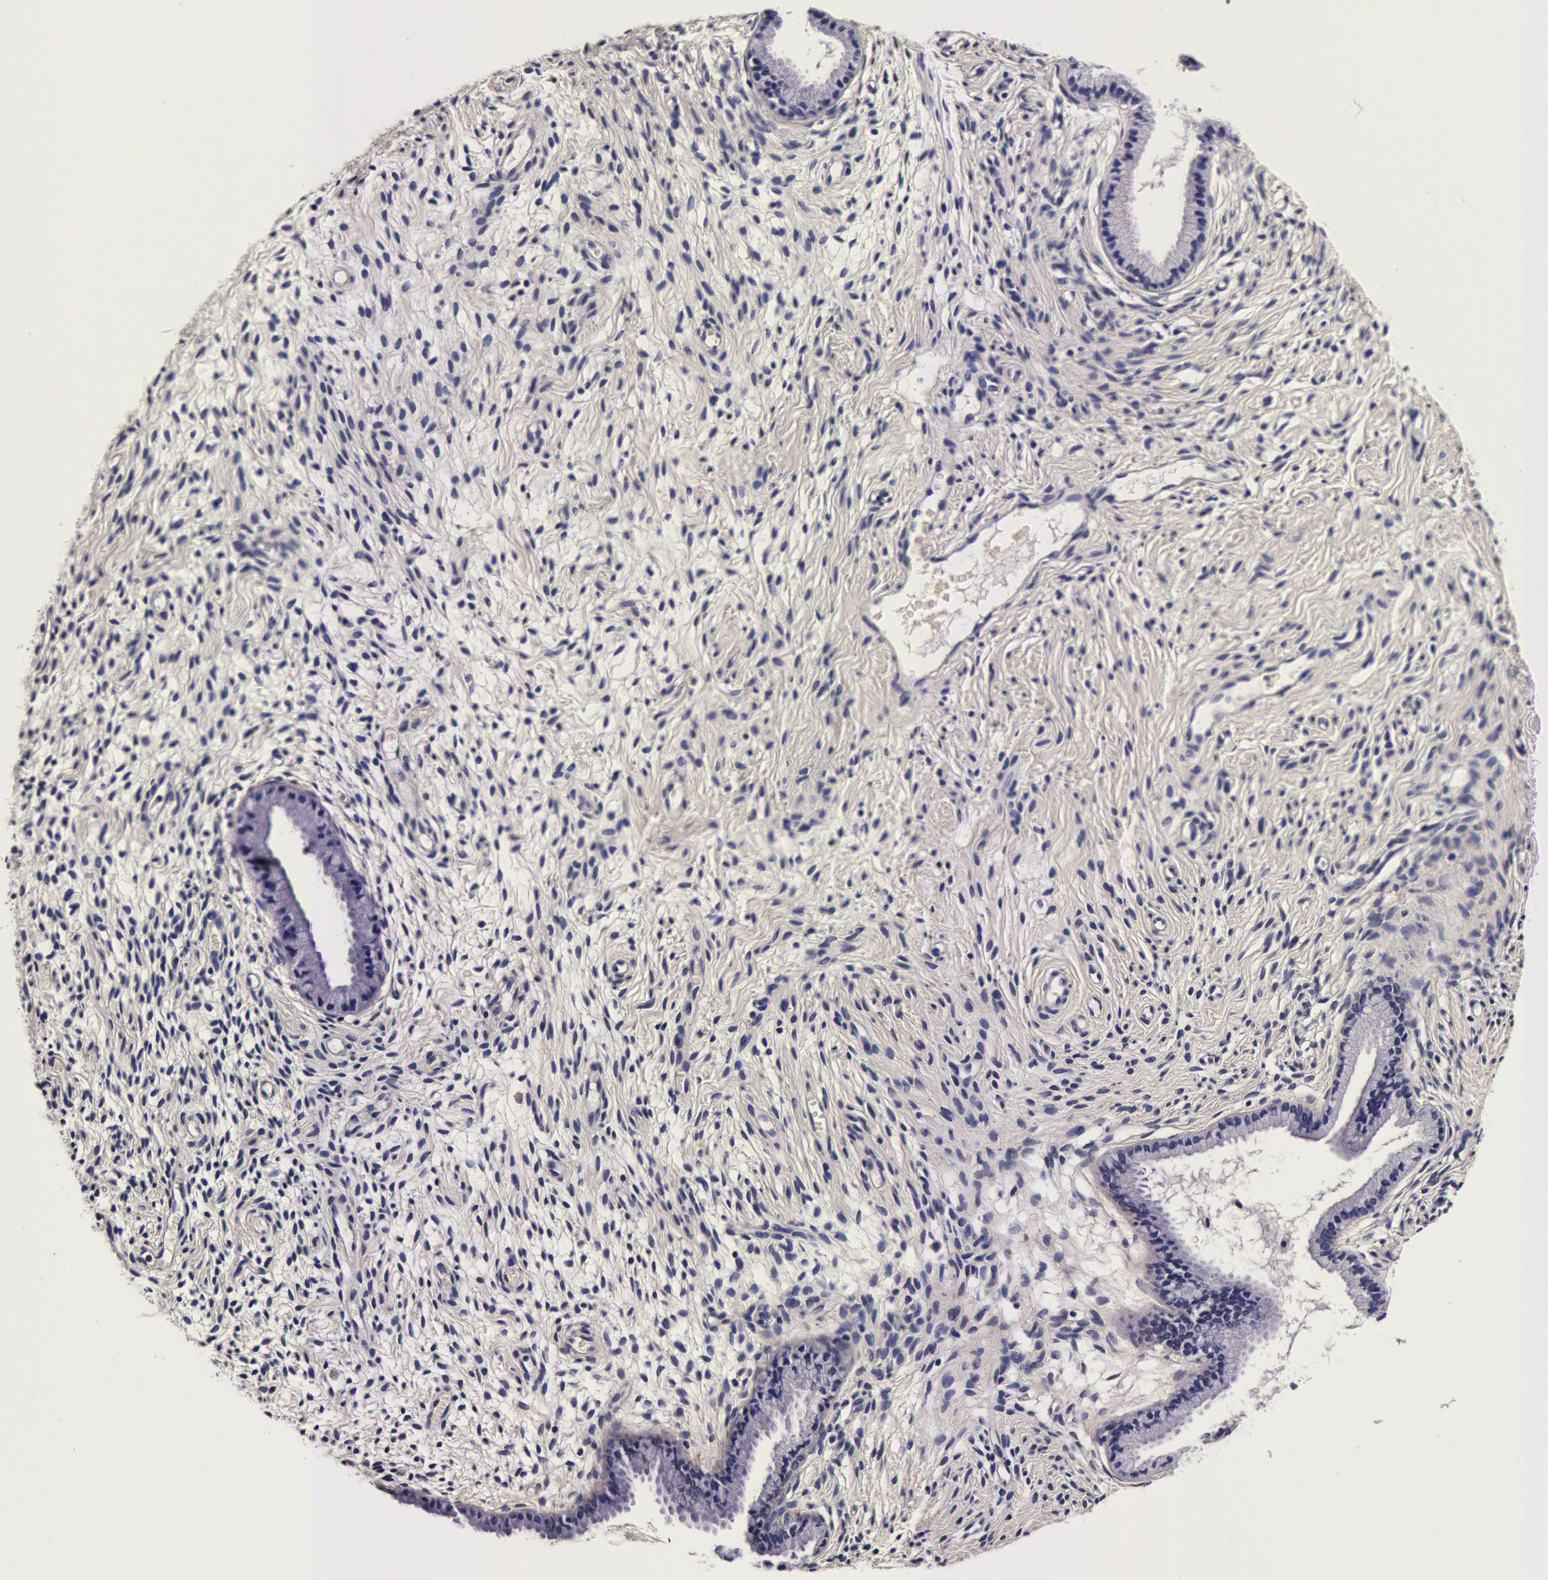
{"staining": {"intensity": "negative", "quantity": "none", "location": "none"}, "tissue": "cervix", "cell_type": "Glandular cells", "image_type": "normal", "snomed": [{"axis": "morphology", "description": "Normal tissue, NOS"}, {"axis": "topography", "description": "Cervix"}], "caption": "A histopathology image of cervix stained for a protein shows no brown staining in glandular cells. Nuclei are stained in blue.", "gene": "CCDC22", "patient": {"sex": "female", "age": 70}}